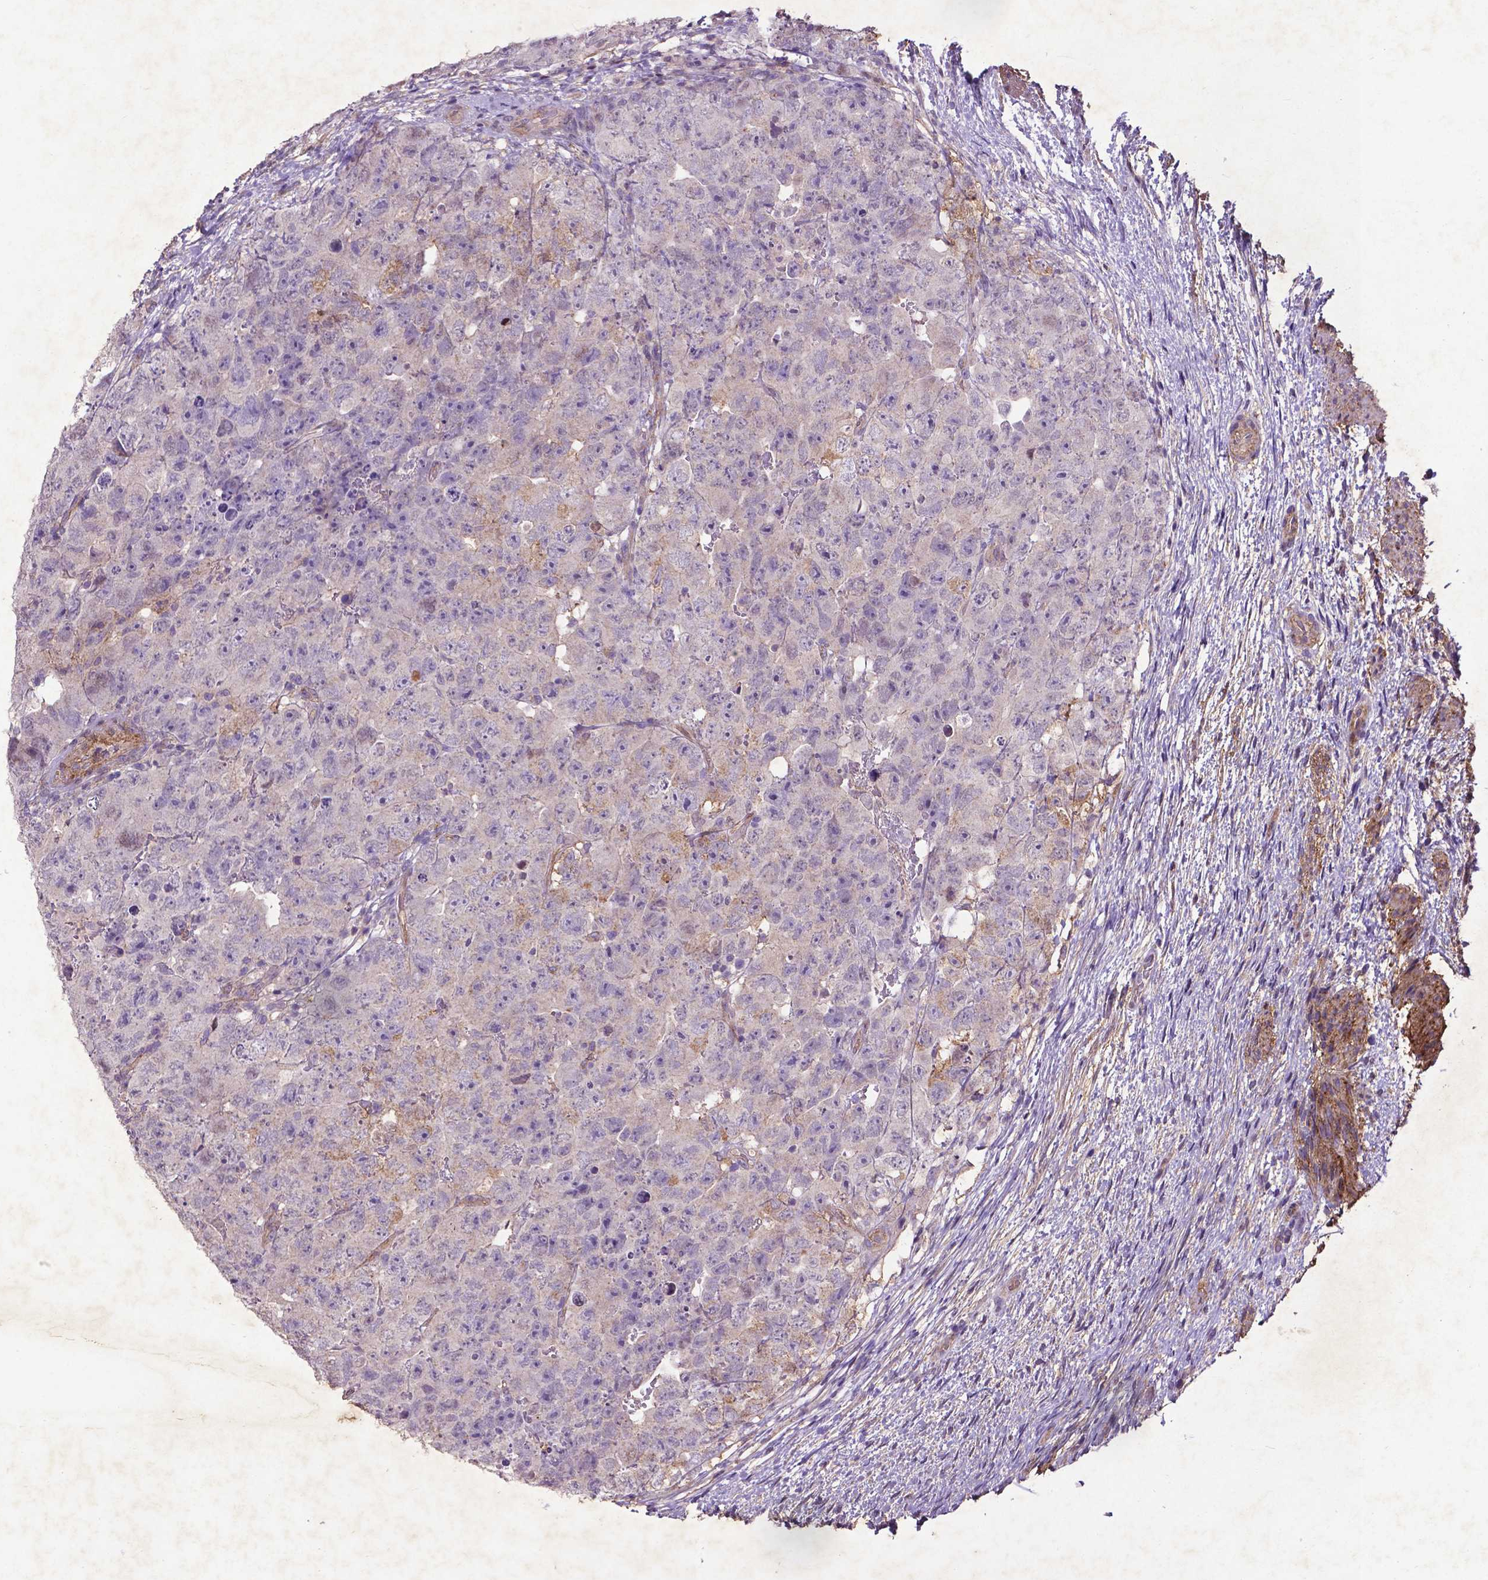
{"staining": {"intensity": "negative", "quantity": "none", "location": "none"}, "tissue": "testis cancer", "cell_type": "Tumor cells", "image_type": "cancer", "snomed": [{"axis": "morphology", "description": "Carcinoma, Embryonal, NOS"}, {"axis": "topography", "description": "Testis"}], "caption": "This is a photomicrograph of IHC staining of testis cancer, which shows no positivity in tumor cells.", "gene": "RRAS", "patient": {"sex": "male", "age": 24}}